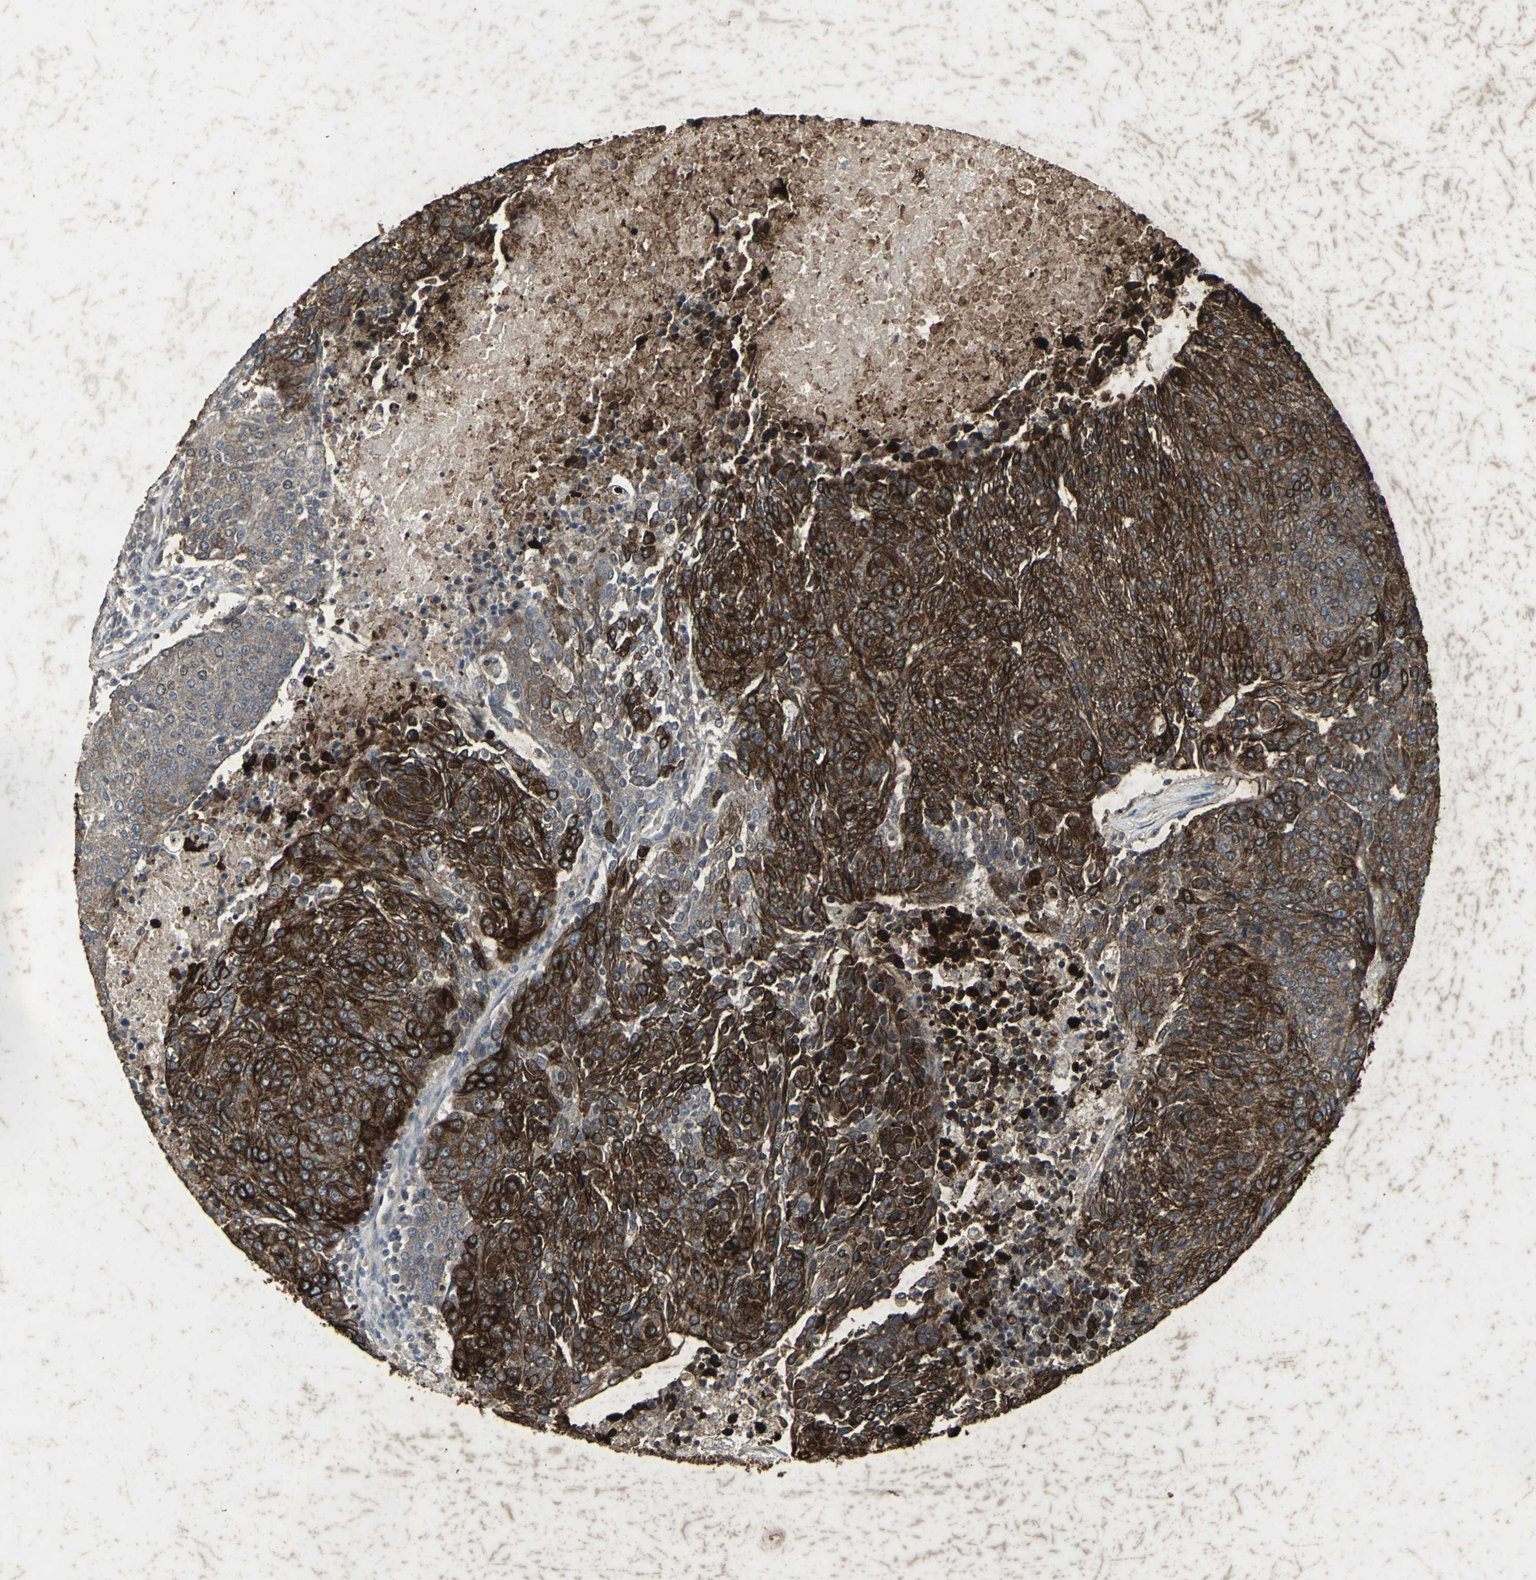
{"staining": {"intensity": "strong", "quantity": ">75%", "location": "cytoplasmic/membranous"}, "tissue": "urothelial cancer", "cell_type": "Tumor cells", "image_type": "cancer", "snomed": [{"axis": "morphology", "description": "Urothelial carcinoma, High grade"}, {"axis": "topography", "description": "Urinary bladder"}], "caption": "About >75% of tumor cells in urothelial cancer display strong cytoplasmic/membranous protein positivity as visualized by brown immunohistochemical staining.", "gene": "CCR9", "patient": {"sex": "female", "age": 85}}